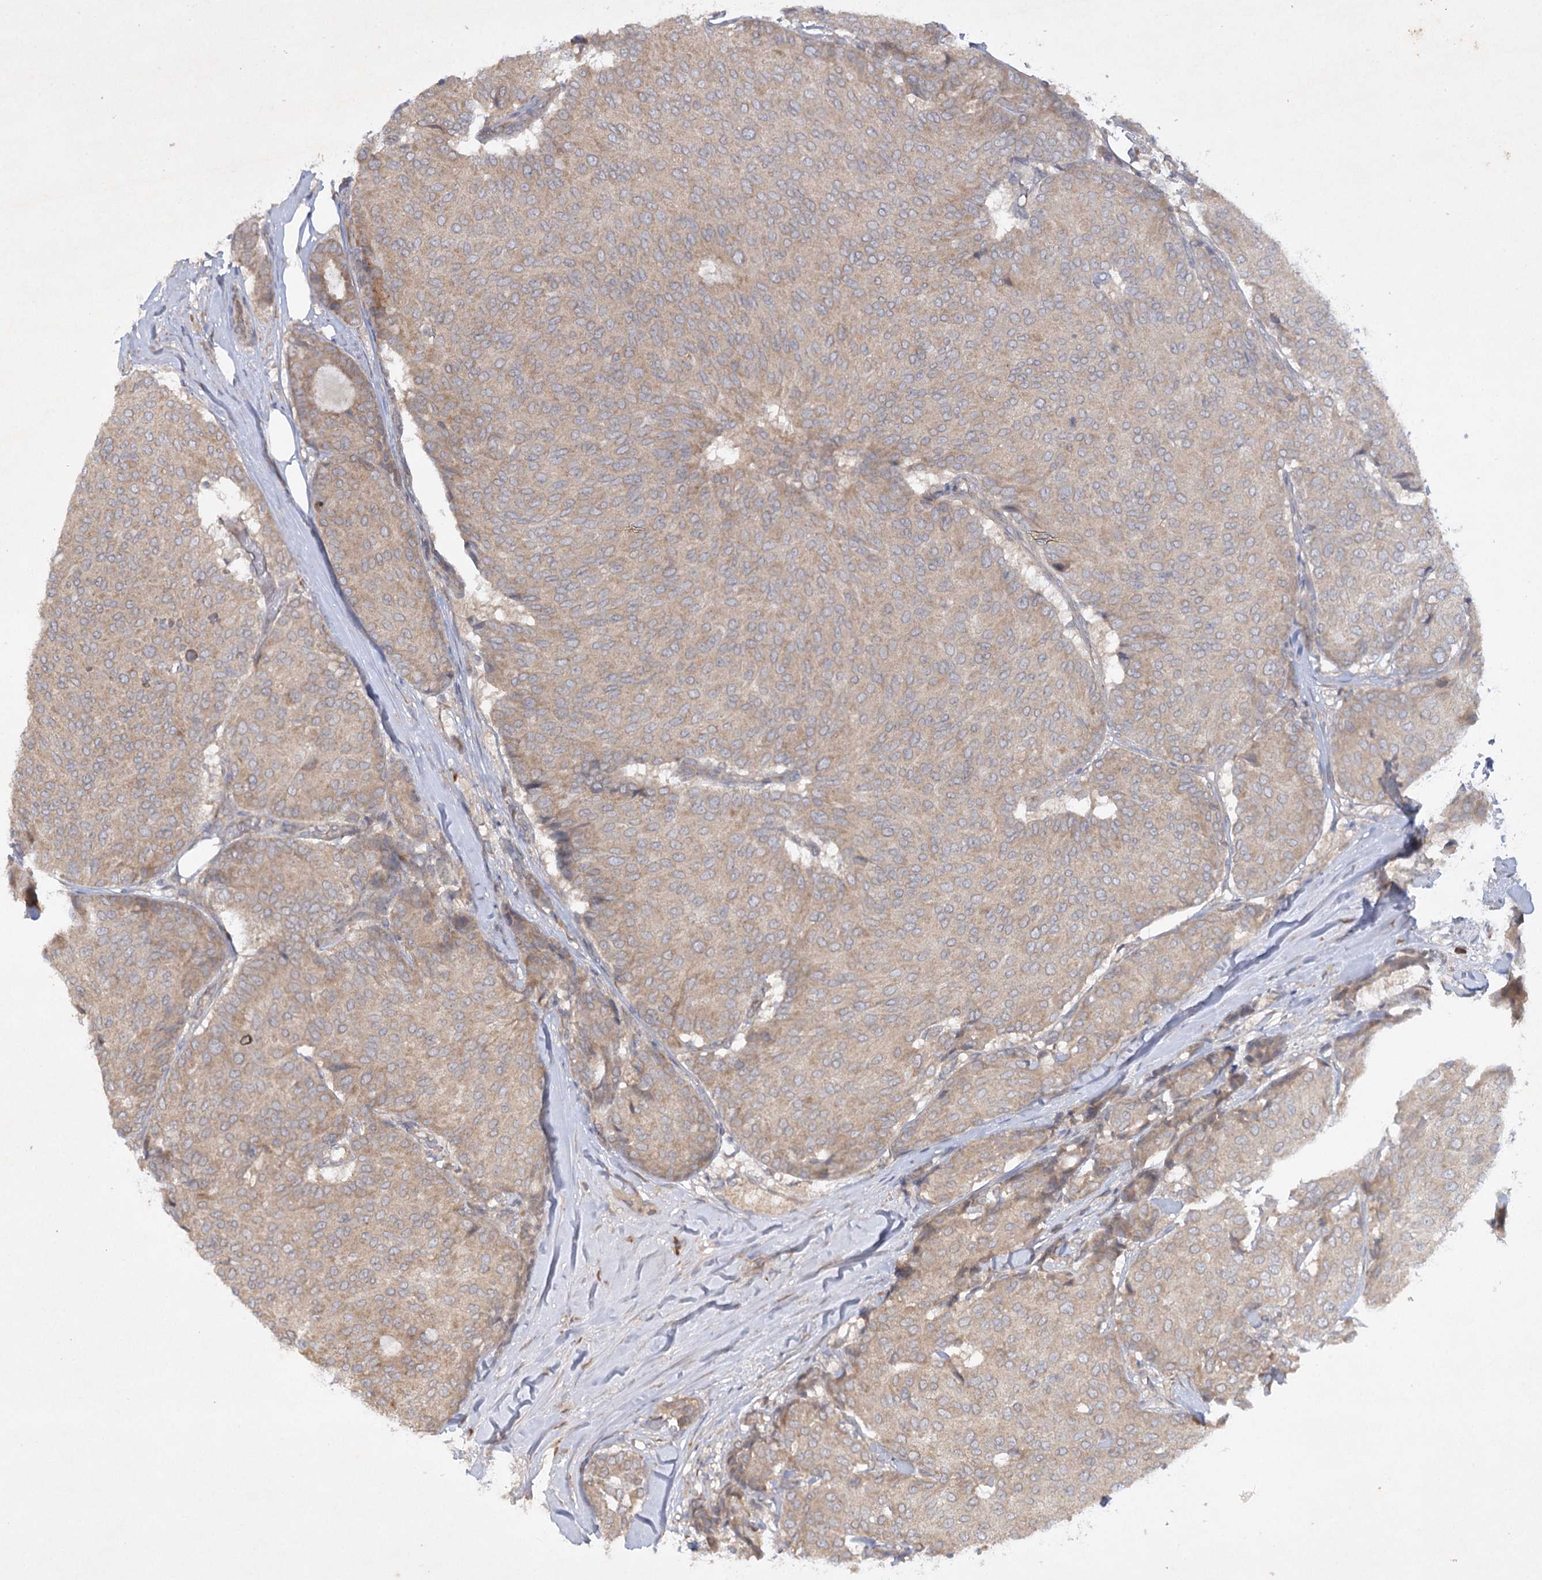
{"staining": {"intensity": "moderate", "quantity": ">75%", "location": "cytoplasmic/membranous"}, "tissue": "breast cancer", "cell_type": "Tumor cells", "image_type": "cancer", "snomed": [{"axis": "morphology", "description": "Duct carcinoma"}, {"axis": "topography", "description": "Breast"}], "caption": "This photomicrograph displays breast intraductal carcinoma stained with immunohistochemistry to label a protein in brown. The cytoplasmic/membranous of tumor cells show moderate positivity for the protein. Nuclei are counter-stained blue.", "gene": "TRAF3IP1", "patient": {"sex": "female", "age": 75}}